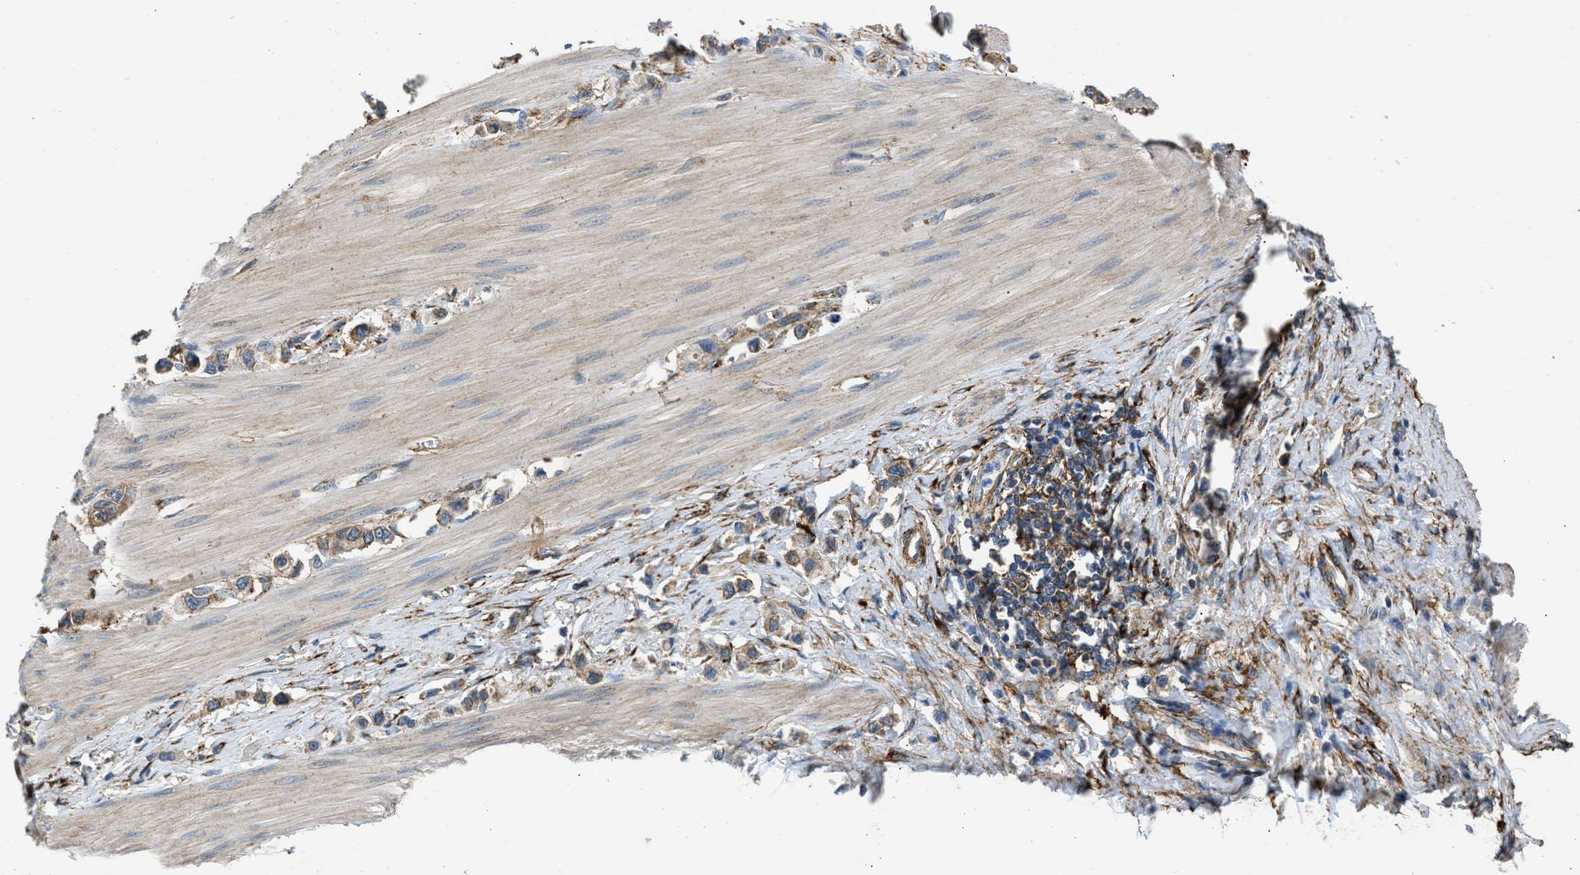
{"staining": {"intensity": "moderate", "quantity": ">75%", "location": "cytoplasmic/membranous"}, "tissue": "stomach cancer", "cell_type": "Tumor cells", "image_type": "cancer", "snomed": [{"axis": "morphology", "description": "Adenocarcinoma, NOS"}, {"axis": "topography", "description": "Stomach"}], "caption": "Stomach cancer (adenocarcinoma) was stained to show a protein in brown. There is medium levels of moderate cytoplasmic/membranous positivity in approximately >75% of tumor cells.", "gene": "SEPTIN2", "patient": {"sex": "female", "age": 65}}